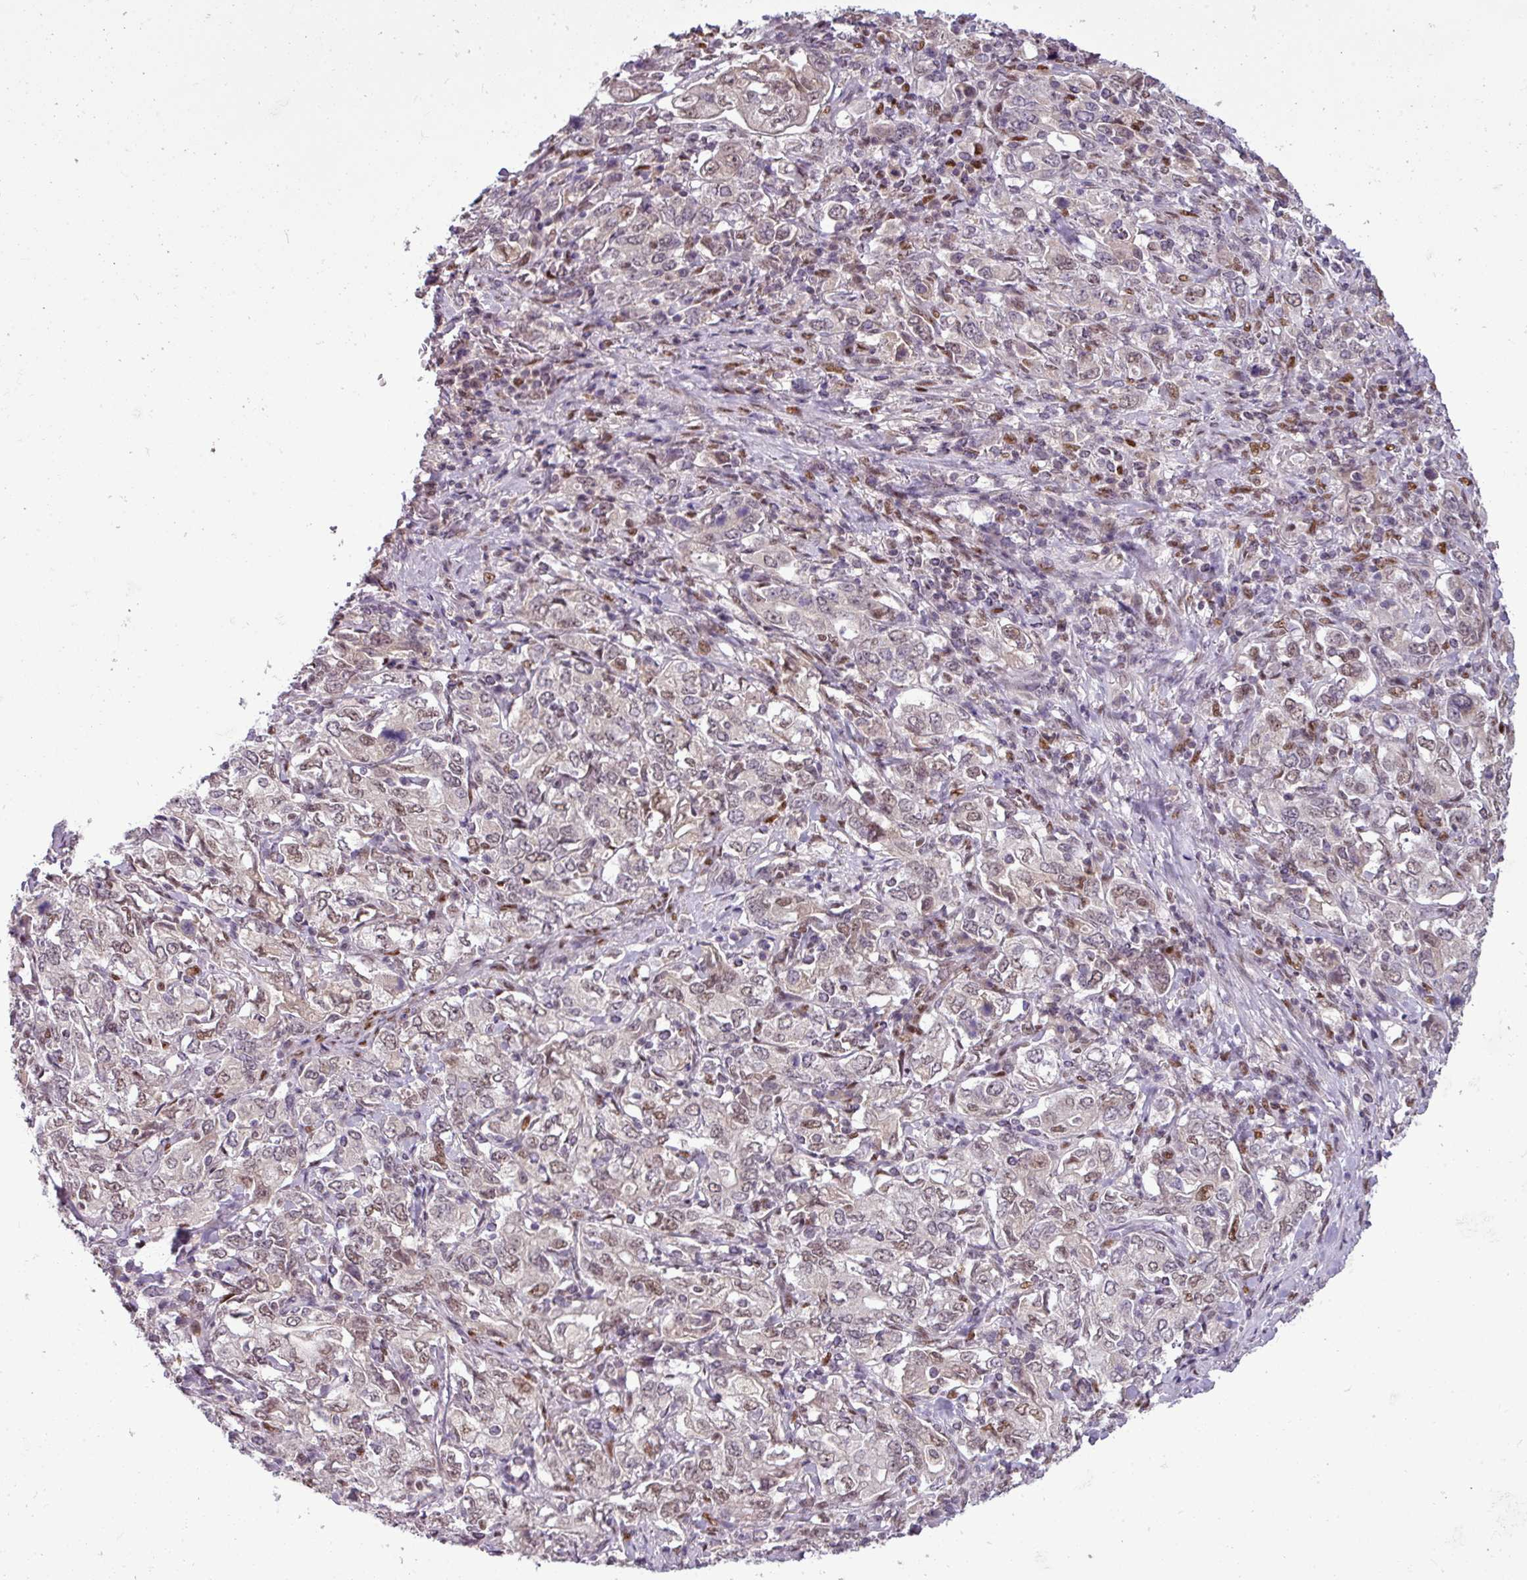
{"staining": {"intensity": "weak", "quantity": ">75%", "location": "nuclear"}, "tissue": "stomach cancer", "cell_type": "Tumor cells", "image_type": "cancer", "snomed": [{"axis": "morphology", "description": "Adenocarcinoma, NOS"}, {"axis": "topography", "description": "Stomach, upper"}, {"axis": "topography", "description": "Stomach"}], "caption": "Brown immunohistochemical staining in stomach cancer demonstrates weak nuclear staining in approximately >75% of tumor cells. The protein of interest is shown in brown color, while the nuclei are stained blue.", "gene": "IRF2BPL", "patient": {"sex": "male", "age": 62}}